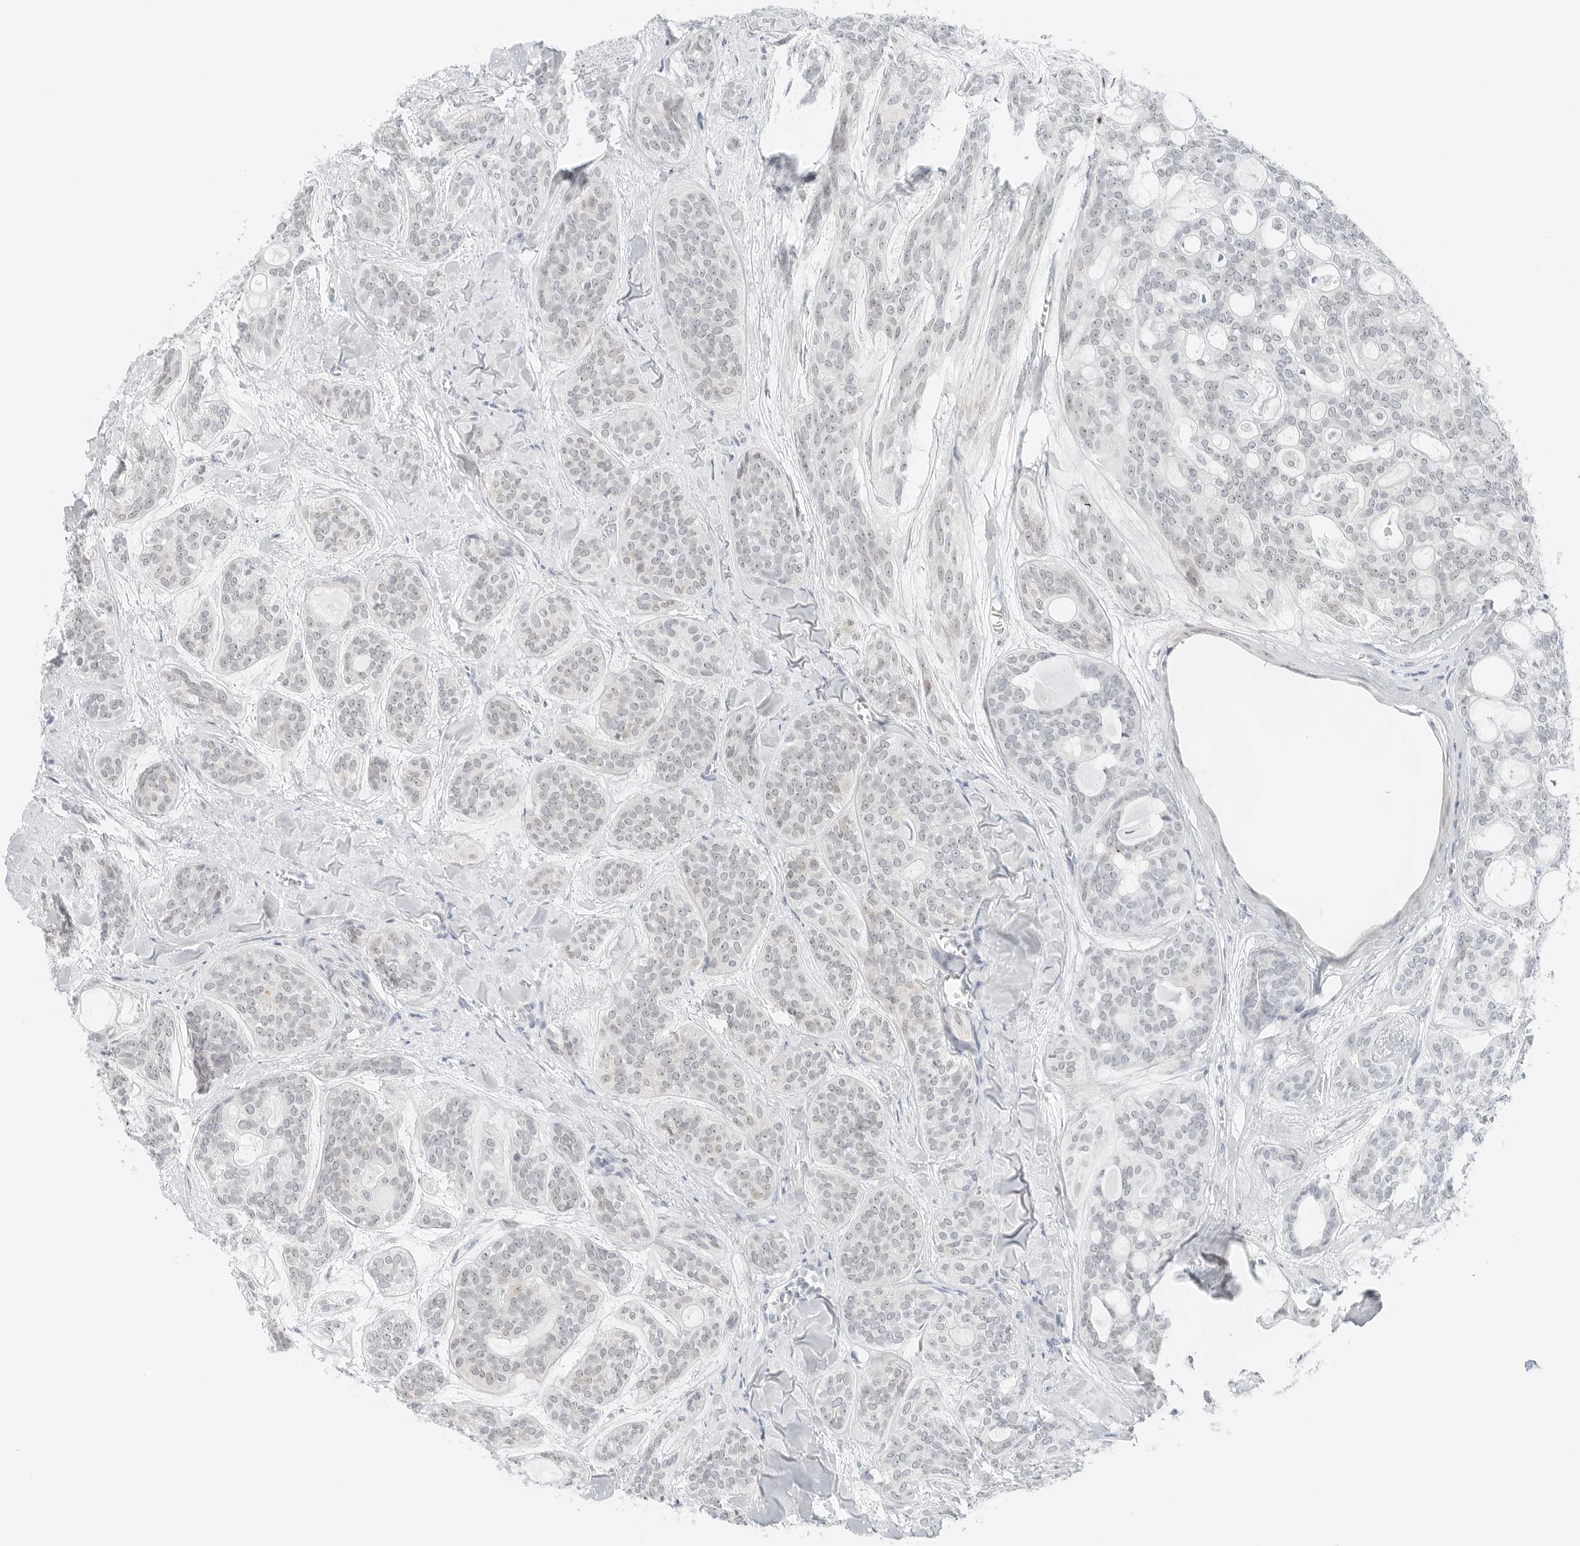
{"staining": {"intensity": "weak", "quantity": "<25%", "location": "cytoplasmic/membranous"}, "tissue": "head and neck cancer", "cell_type": "Tumor cells", "image_type": "cancer", "snomed": [{"axis": "morphology", "description": "Adenocarcinoma, NOS"}, {"axis": "topography", "description": "Head-Neck"}], "caption": "Immunohistochemical staining of human adenocarcinoma (head and neck) demonstrates no significant expression in tumor cells.", "gene": "CCSAP", "patient": {"sex": "male", "age": 66}}